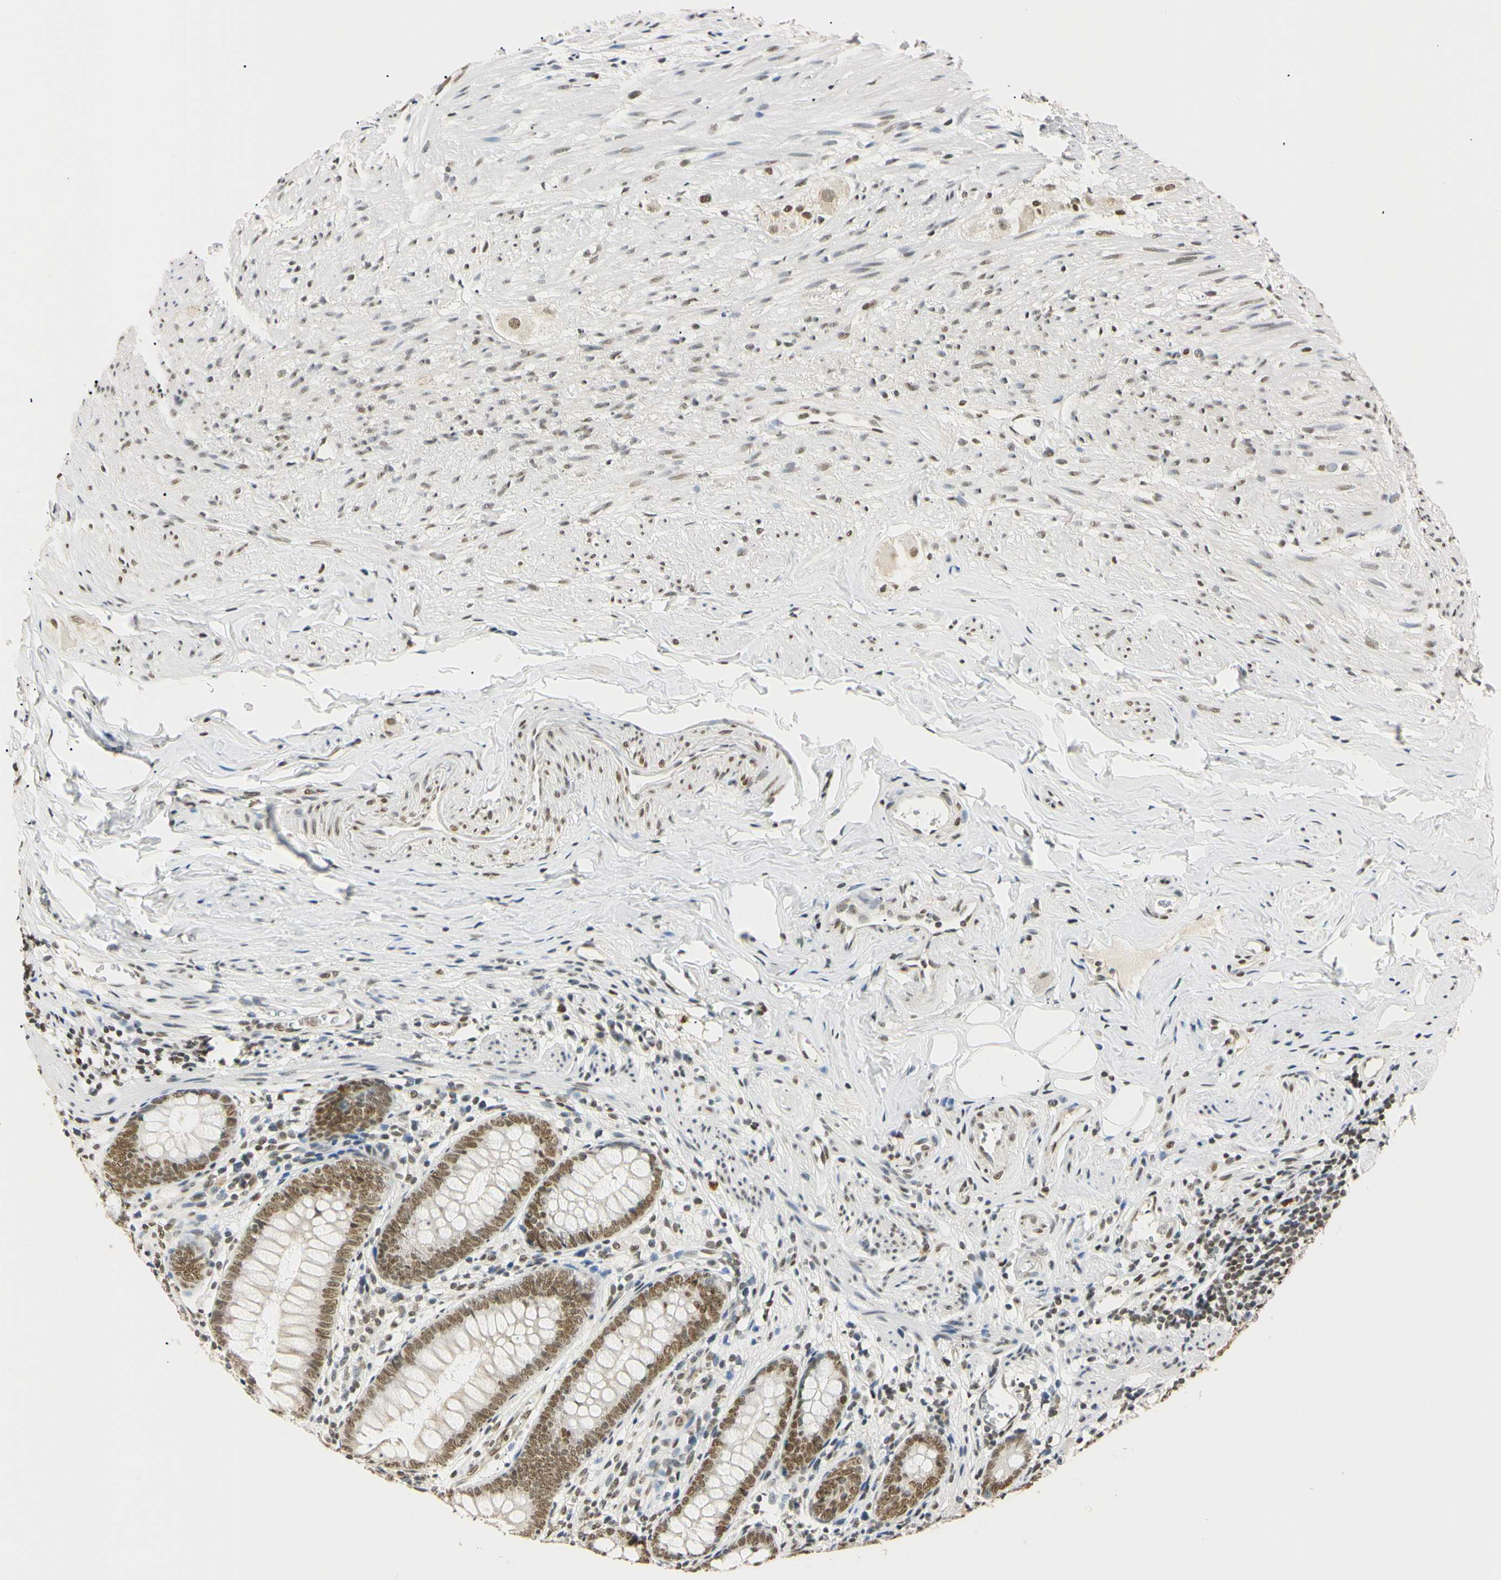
{"staining": {"intensity": "strong", "quantity": ">75%", "location": "nuclear"}, "tissue": "appendix", "cell_type": "Glandular cells", "image_type": "normal", "snomed": [{"axis": "morphology", "description": "Normal tissue, NOS"}, {"axis": "topography", "description": "Appendix"}], "caption": "Appendix stained with immunohistochemistry reveals strong nuclear positivity in about >75% of glandular cells. (Stains: DAB in brown, nuclei in blue, Microscopy: brightfield microscopy at high magnification).", "gene": "SMARCA5", "patient": {"sex": "female", "age": 77}}